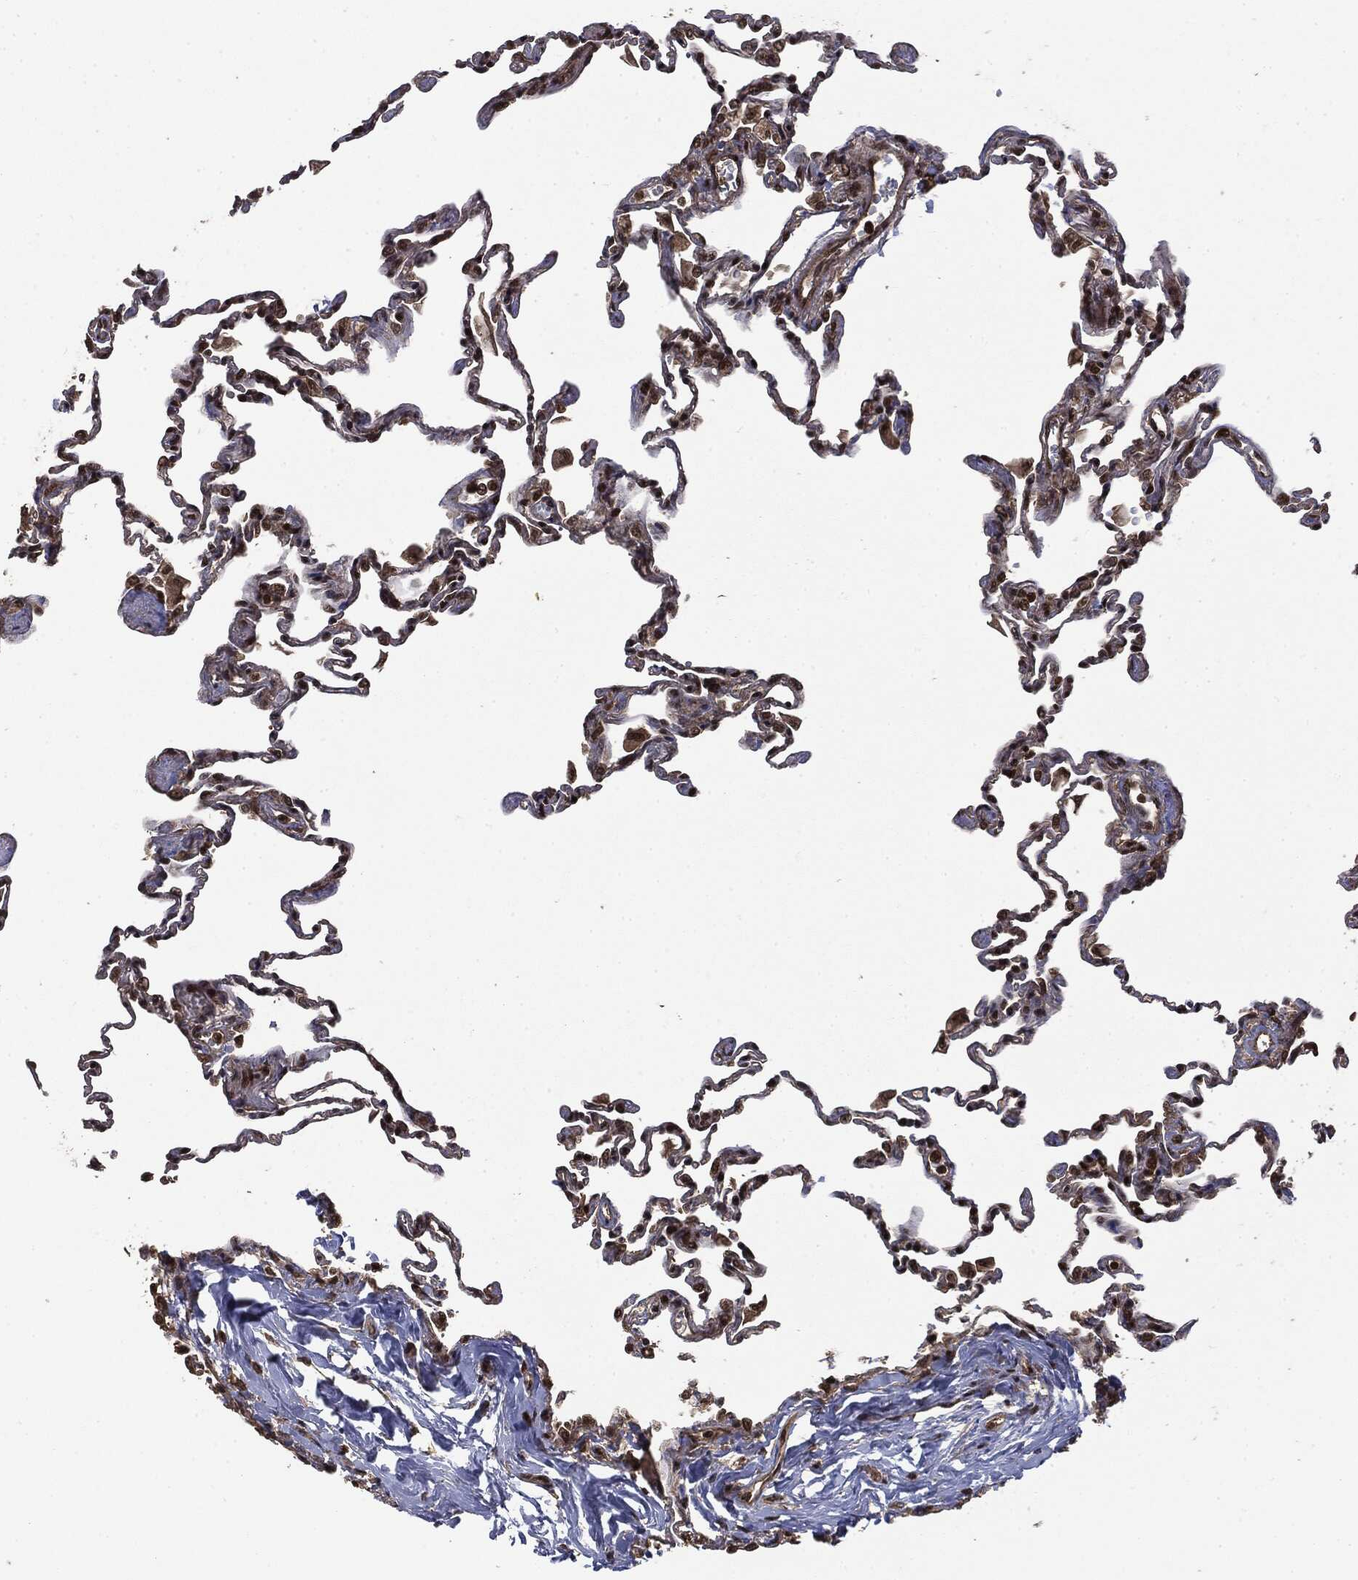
{"staining": {"intensity": "strong", "quantity": ">75%", "location": "nuclear"}, "tissue": "lung", "cell_type": "Alveolar cells", "image_type": "normal", "snomed": [{"axis": "morphology", "description": "Normal tissue, NOS"}, {"axis": "topography", "description": "Lung"}], "caption": "Approximately >75% of alveolar cells in normal lung demonstrate strong nuclear protein expression as visualized by brown immunohistochemical staining.", "gene": "CTDP1", "patient": {"sex": "female", "age": 57}}